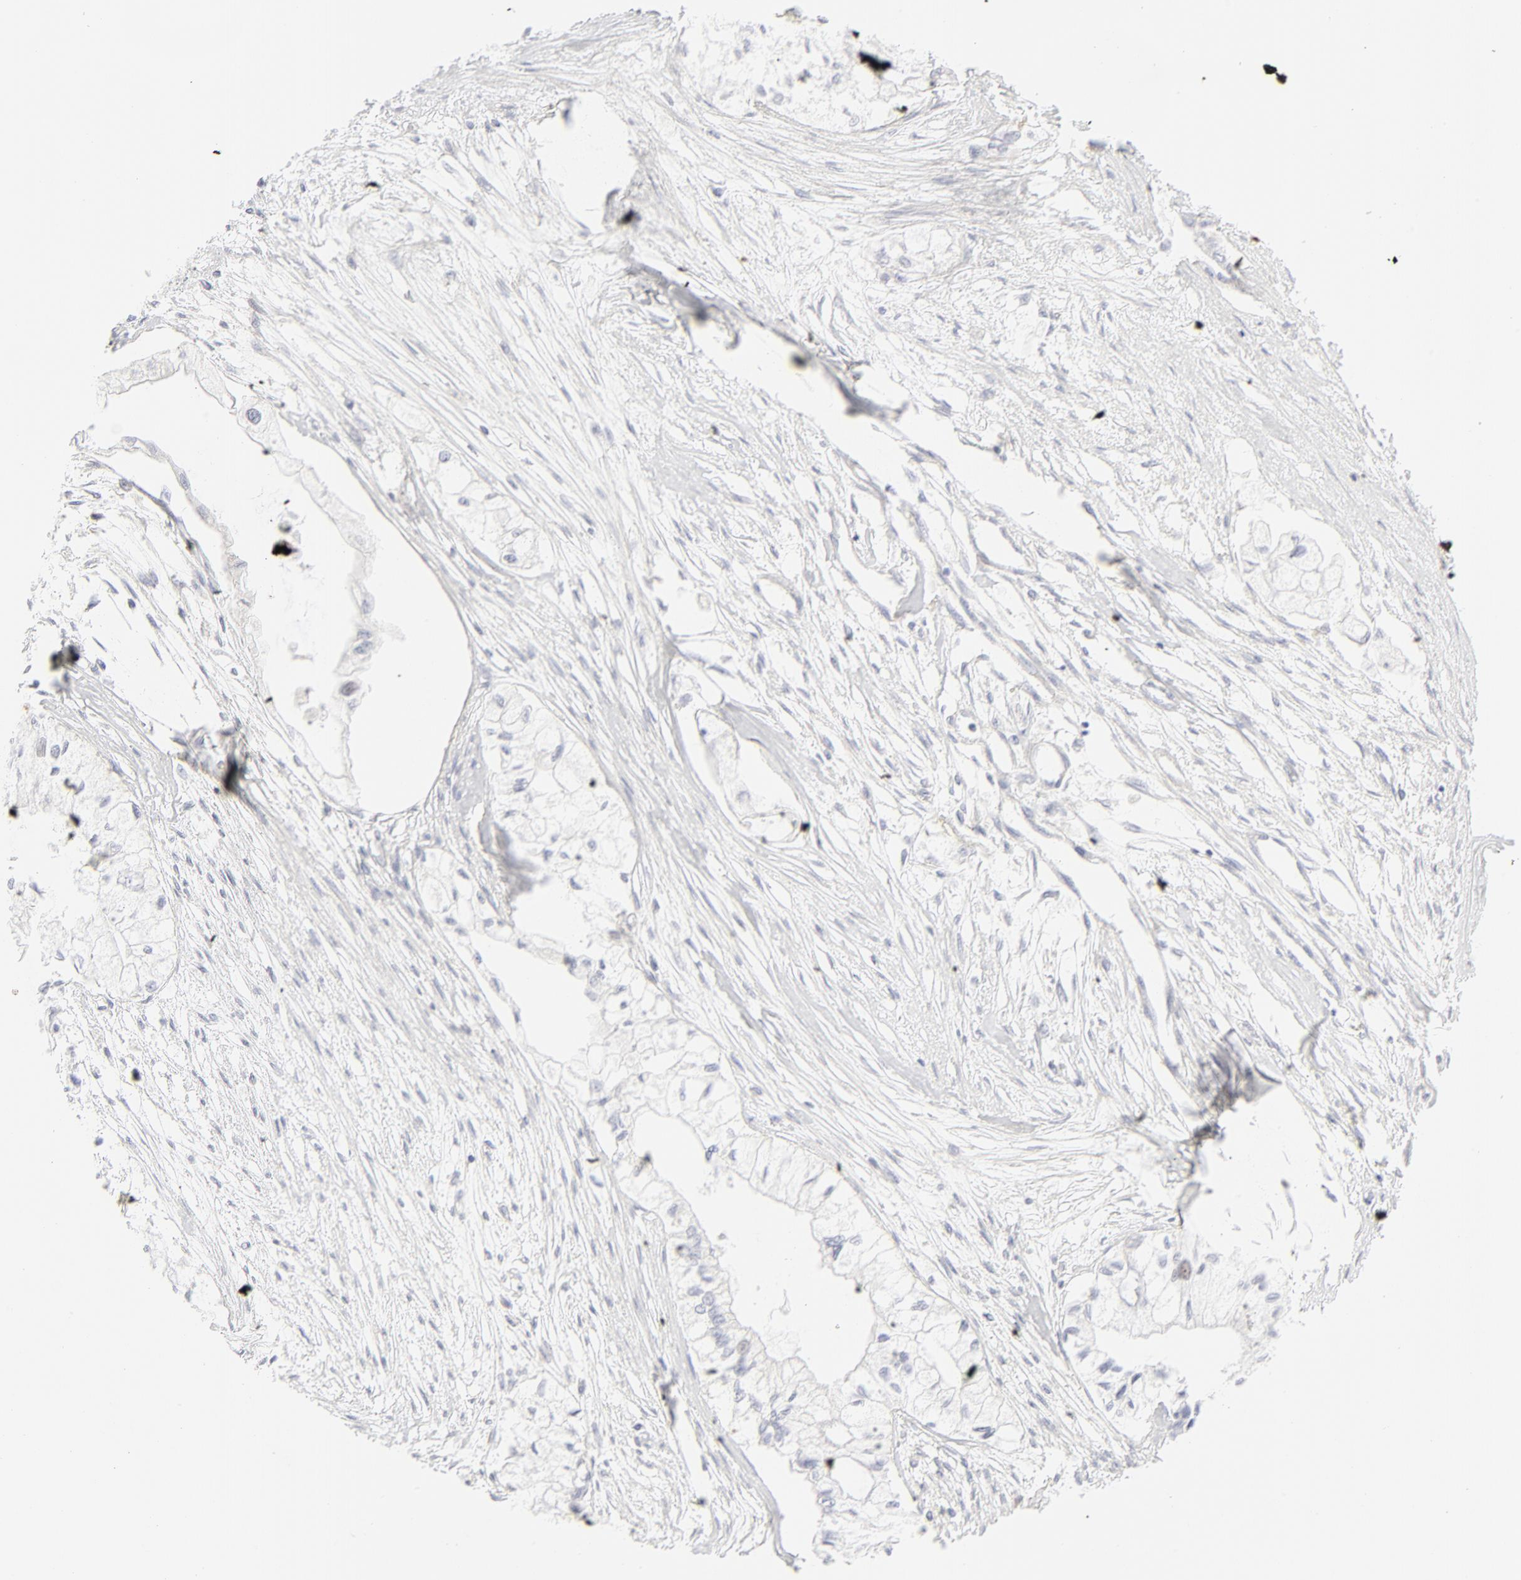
{"staining": {"intensity": "negative", "quantity": "none", "location": "none"}, "tissue": "pancreatic cancer", "cell_type": "Tumor cells", "image_type": "cancer", "snomed": [{"axis": "morphology", "description": "Adenocarcinoma, NOS"}, {"axis": "topography", "description": "Pancreas"}], "caption": "Adenocarcinoma (pancreatic) stained for a protein using immunohistochemistry (IHC) displays no positivity tumor cells.", "gene": "NPNT", "patient": {"sex": "male", "age": 79}}